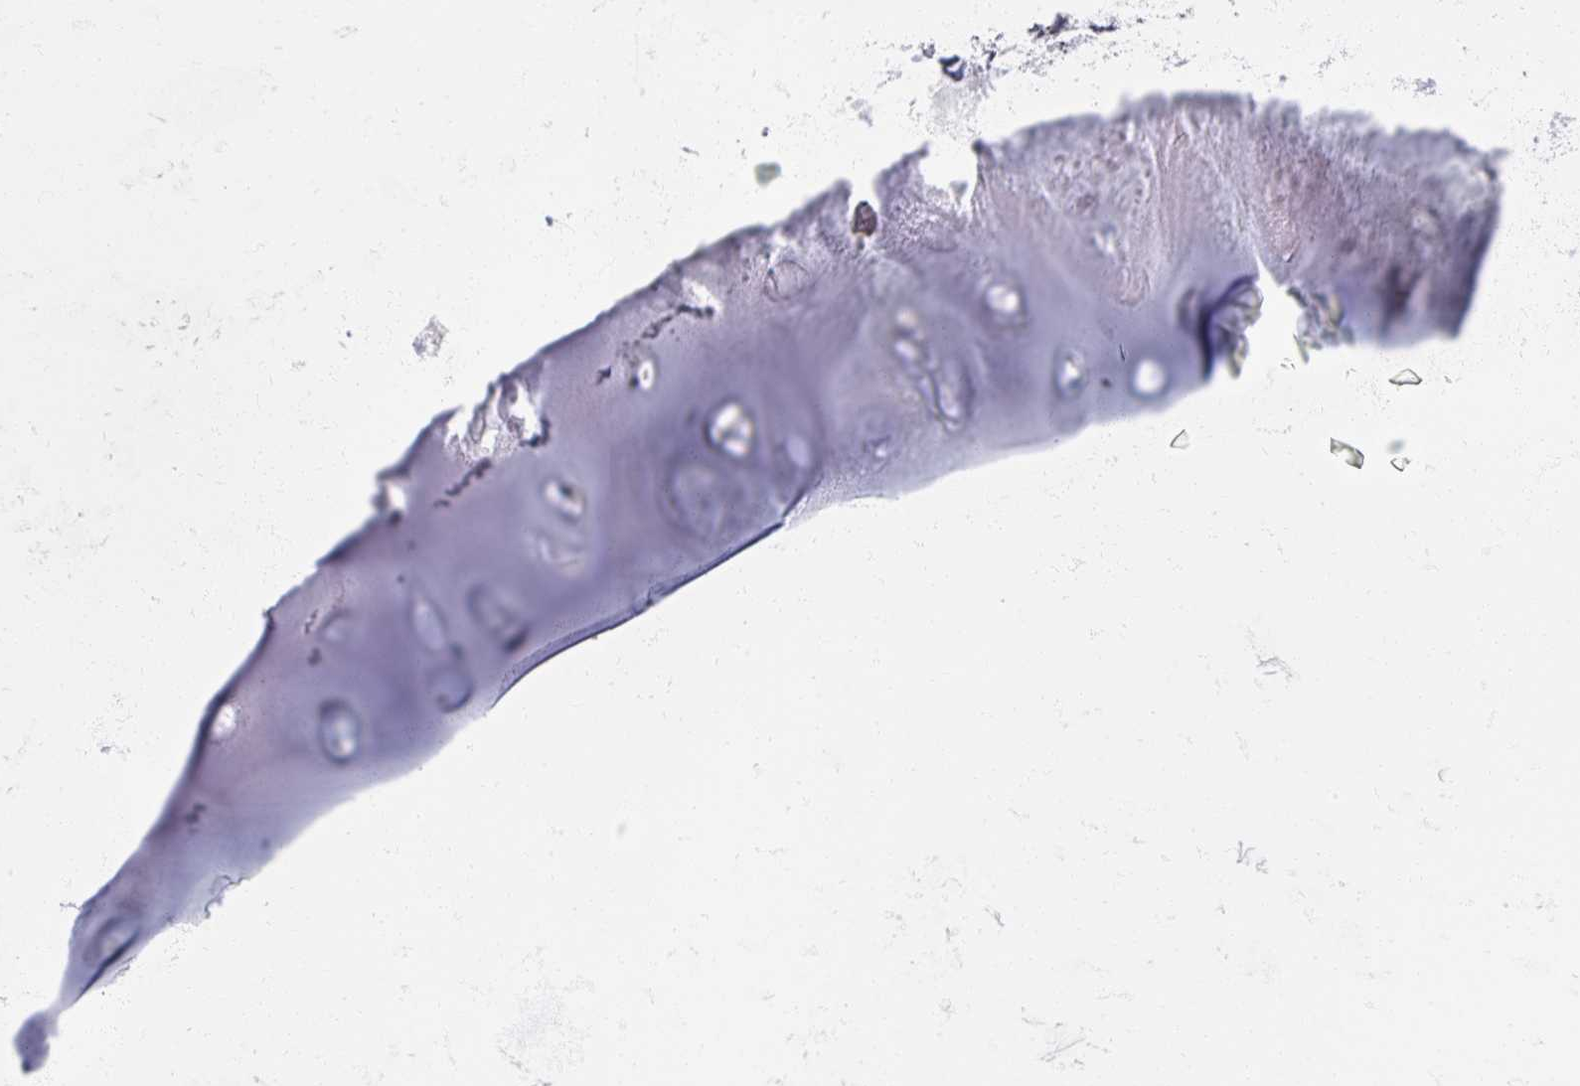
{"staining": {"intensity": "negative", "quantity": "none", "location": "none"}, "tissue": "soft tissue", "cell_type": "Chondrocytes", "image_type": "normal", "snomed": [{"axis": "morphology", "description": "Normal tissue, NOS"}, {"axis": "topography", "description": "Cartilage tissue"}], "caption": "Immunohistochemistry micrograph of unremarkable human soft tissue stained for a protein (brown), which exhibits no expression in chondrocytes. Nuclei are stained in blue.", "gene": "OMG", "patient": {"sex": "male", "age": 80}}